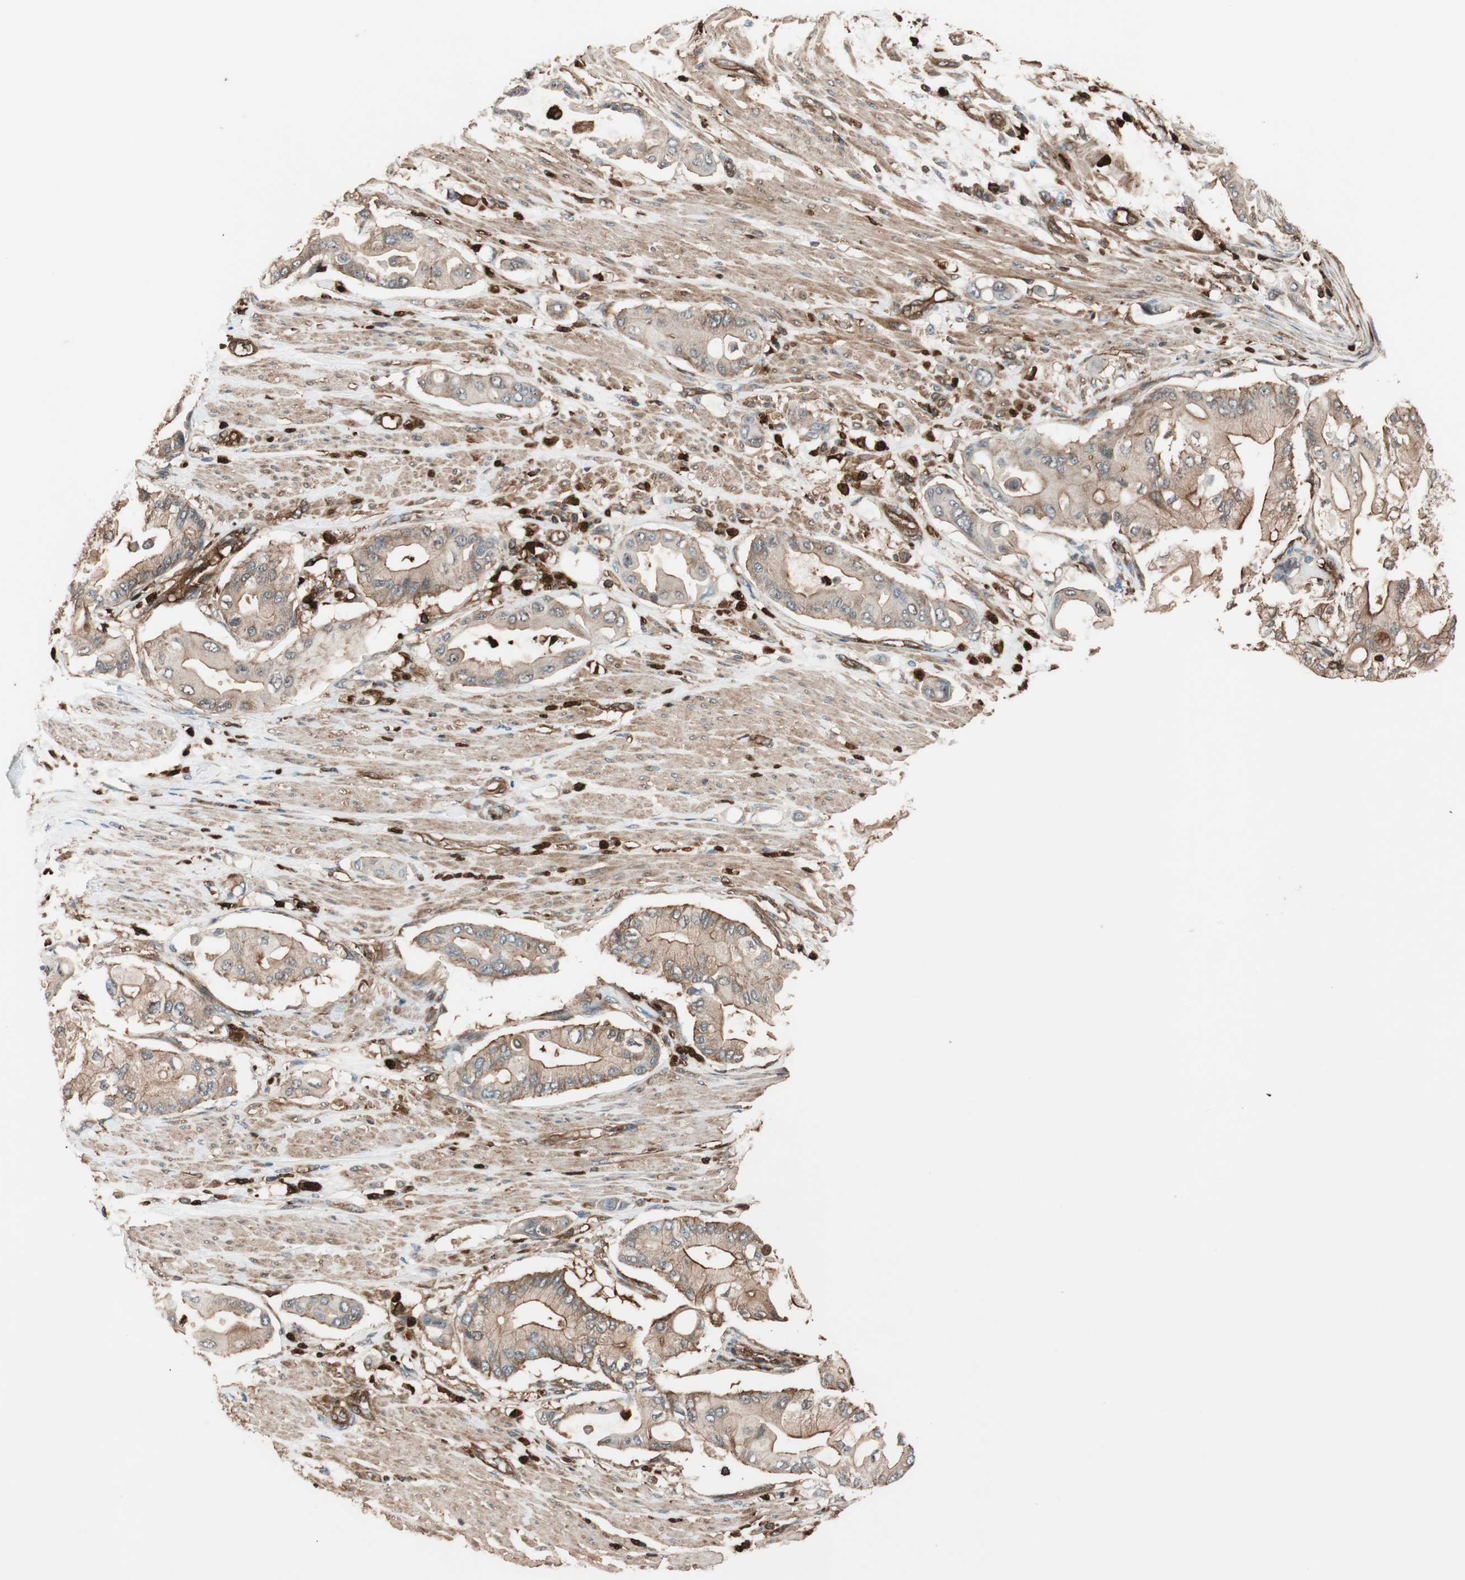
{"staining": {"intensity": "moderate", "quantity": ">75%", "location": "cytoplasmic/membranous"}, "tissue": "pancreatic cancer", "cell_type": "Tumor cells", "image_type": "cancer", "snomed": [{"axis": "morphology", "description": "Adenocarcinoma, NOS"}, {"axis": "morphology", "description": "Adenocarcinoma, metastatic, NOS"}, {"axis": "topography", "description": "Lymph node"}, {"axis": "topography", "description": "Pancreas"}, {"axis": "topography", "description": "Duodenum"}], "caption": "There is medium levels of moderate cytoplasmic/membranous expression in tumor cells of pancreatic cancer (metastatic adenocarcinoma), as demonstrated by immunohistochemical staining (brown color).", "gene": "VASP", "patient": {"sex": "female", "age": 64}}